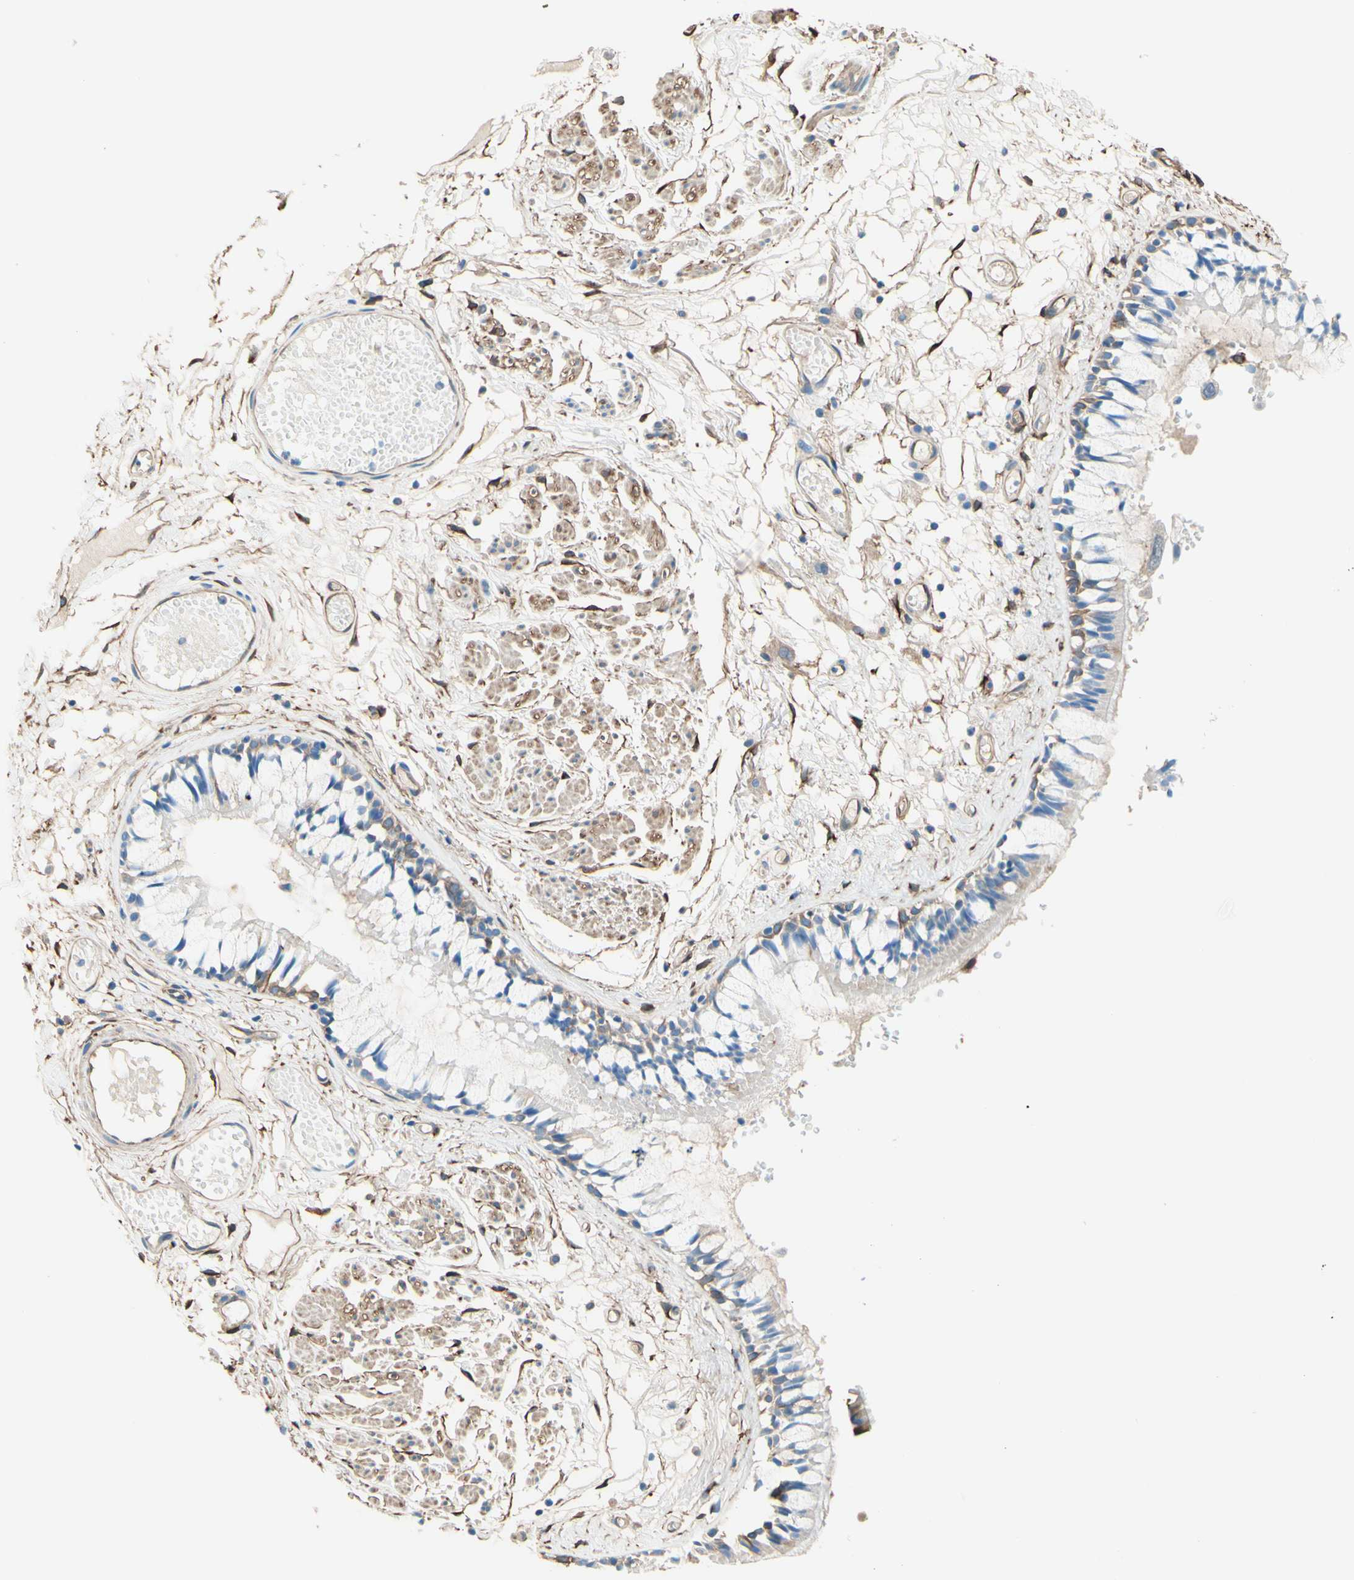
{"staining": {"intensity": "weak", "quantity": "25%-75%", "location": "cytoplasmic/membranous"}, "tissue": "bronchus", "cell_type": "Respiratory epithelial cells", "image_type": "normal", "snomed": [{"axis": "morphology", "description": "Normal tissue, NOS"}, {"axis": "morphology", "description": "Inflammation, NOS"}, {"axis": "topography", "description": "Cartilage tissue"}, {"axis": "topography", "description": "Lung"}], "caption": "Bronchus was stained to show a protein in brown. There is low levels of weak cytoplasmic/membranous expression in about 25%-75% of respiratory epithelial cells. The staining was performed using DAB to visualize the protein expression in brown, while the nuclei were stained in blue with hematoxylin (Magnification: 20x).", "gene": "DPYSL3", "patient": {"sex": "male", "age": 71}}